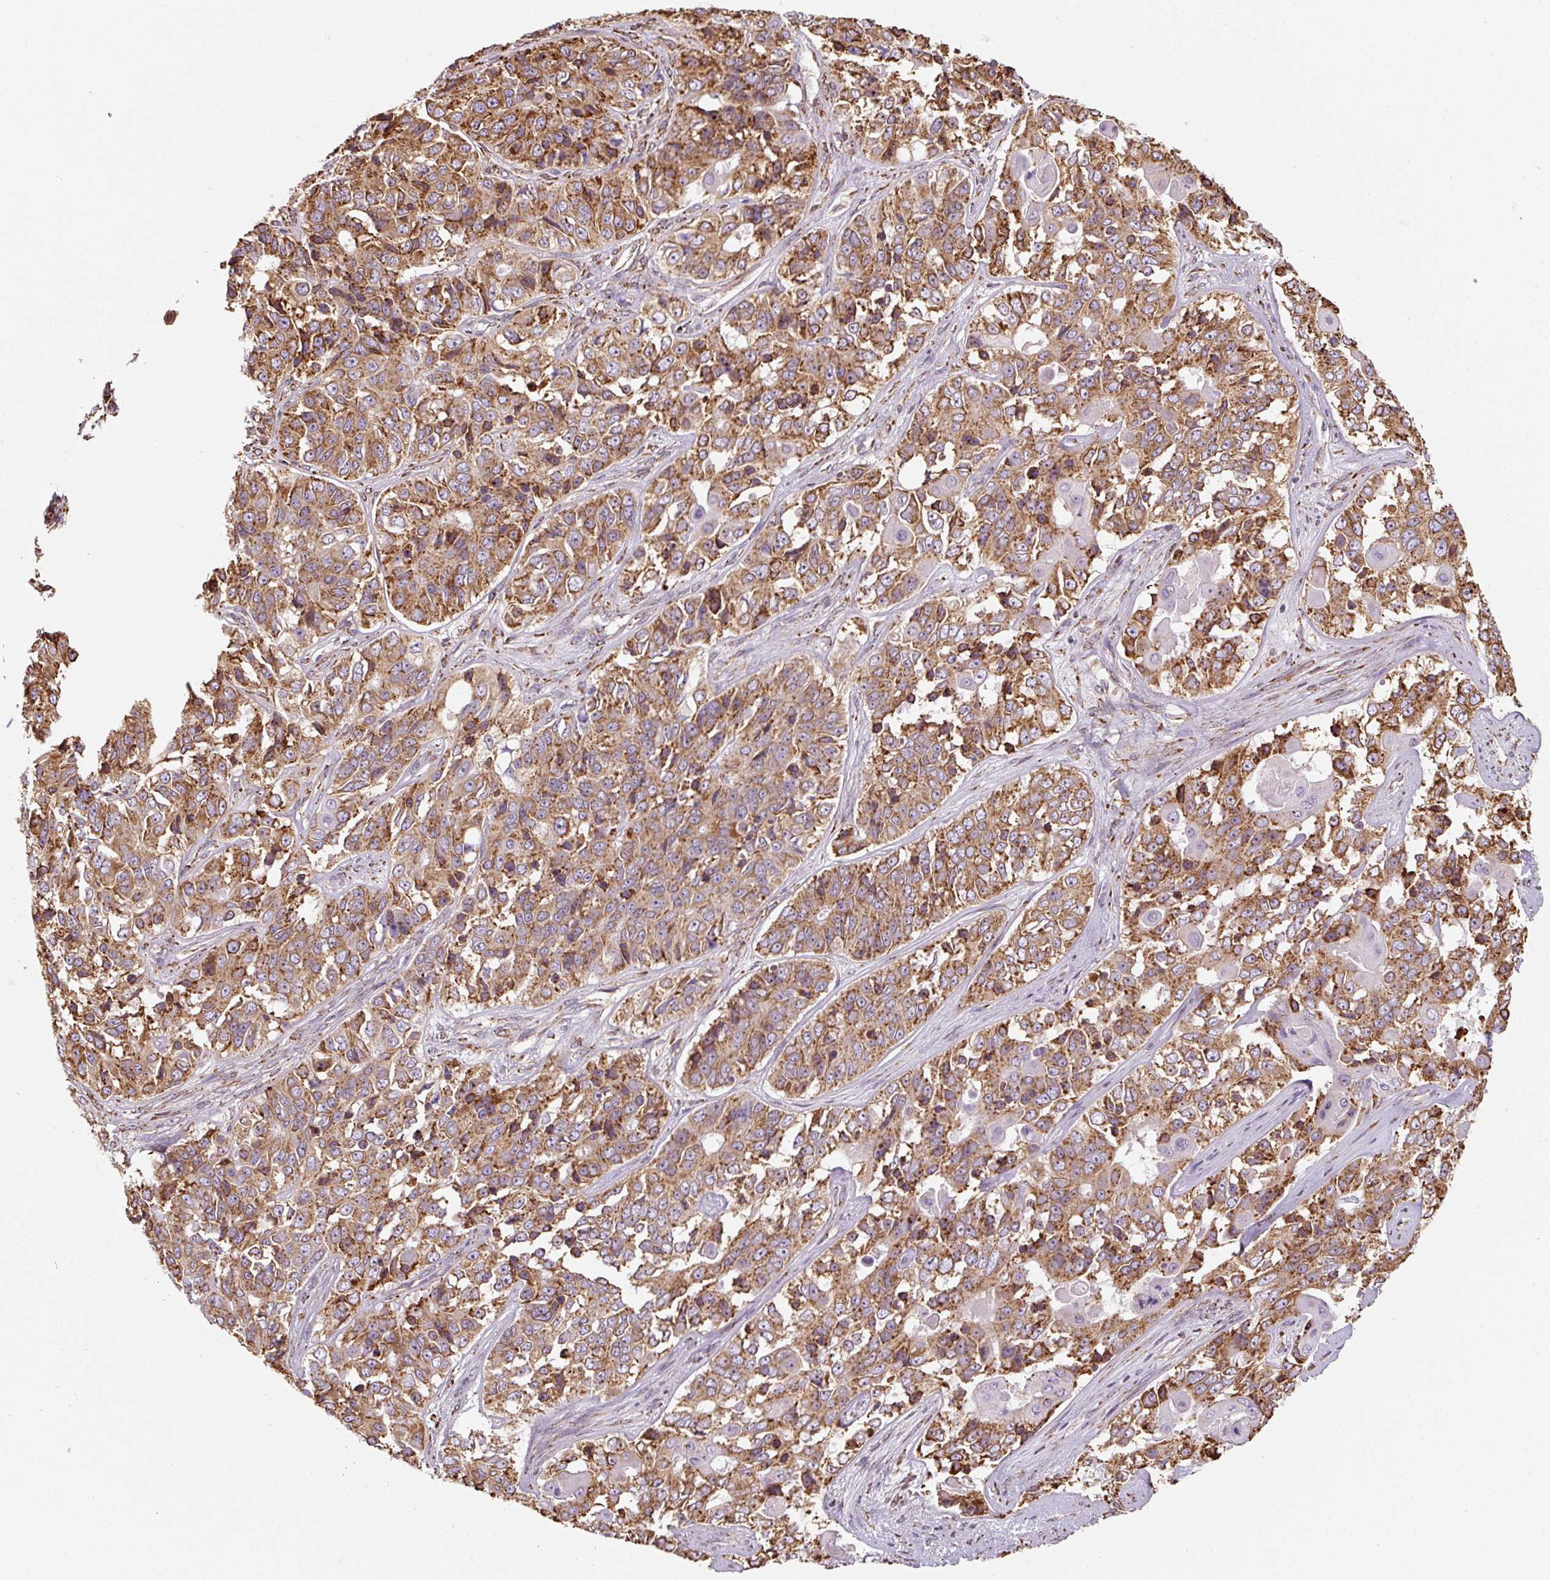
{"staining": {"intensity": "moderate", "quantity": ">75%", "location": "cytoplasmic/membranous"}, "tissue": "ovarian cancer", "cell_type": "Tumor cells", "image_type": "cancer", "snomed": [{"axis": "morphology", "description": "Carcinoma, endometroid"}, {"axis": "topography", "description": "Ovary"}], "caption": "Ovarian cancer tissue reveals moderate cytoplasmic/membranous staining in about >75% of tumor cells", "gene": "PRKCSH", "patient": {"sex": "female", "age": 51}}